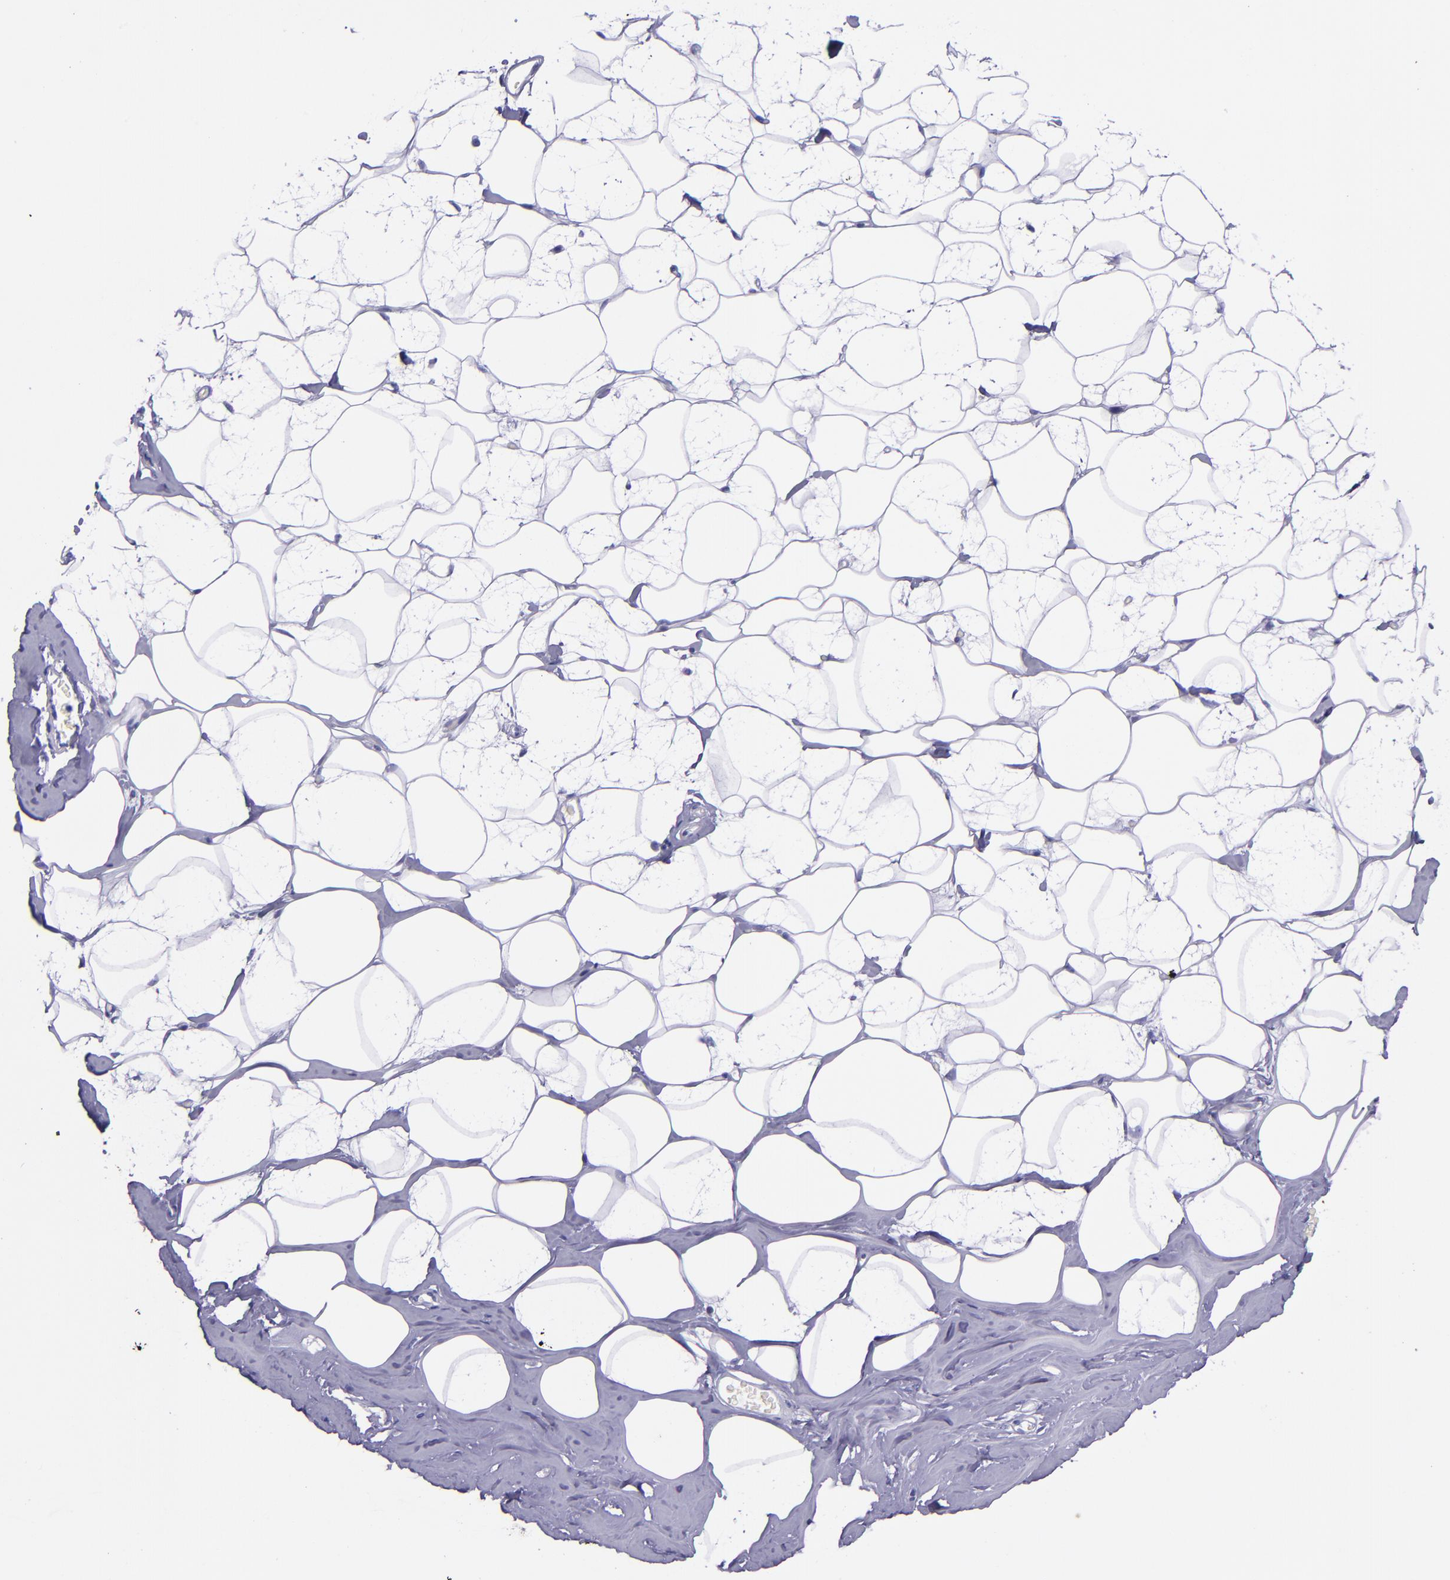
{"staining": {"intensity": "negative", "quantity": "none", "location": "none"}, "tissue": "breast", "cell_type": "Adipocytes", "image_type": "normal", "snomed": [{"axis": "morphology", "description": "Normal tissue, NOS"}, {"axis": "morphology", "description": "Fibrosis, NOS"}, {"axis": "topography", "description": "Breast"}], "caption": "Unremarkable breast was stained to show a protein in brown. There is no significant expression in adipocytes. Brightfield microscopy of immunohistochemistry (IHC) stained with DAB (3,3'-diaminobenzidine) (brown) and hematoxylin (blue), captured at high magnification.", "gene": "SLPI", "patient": {"sex": "female", "age": 39}}